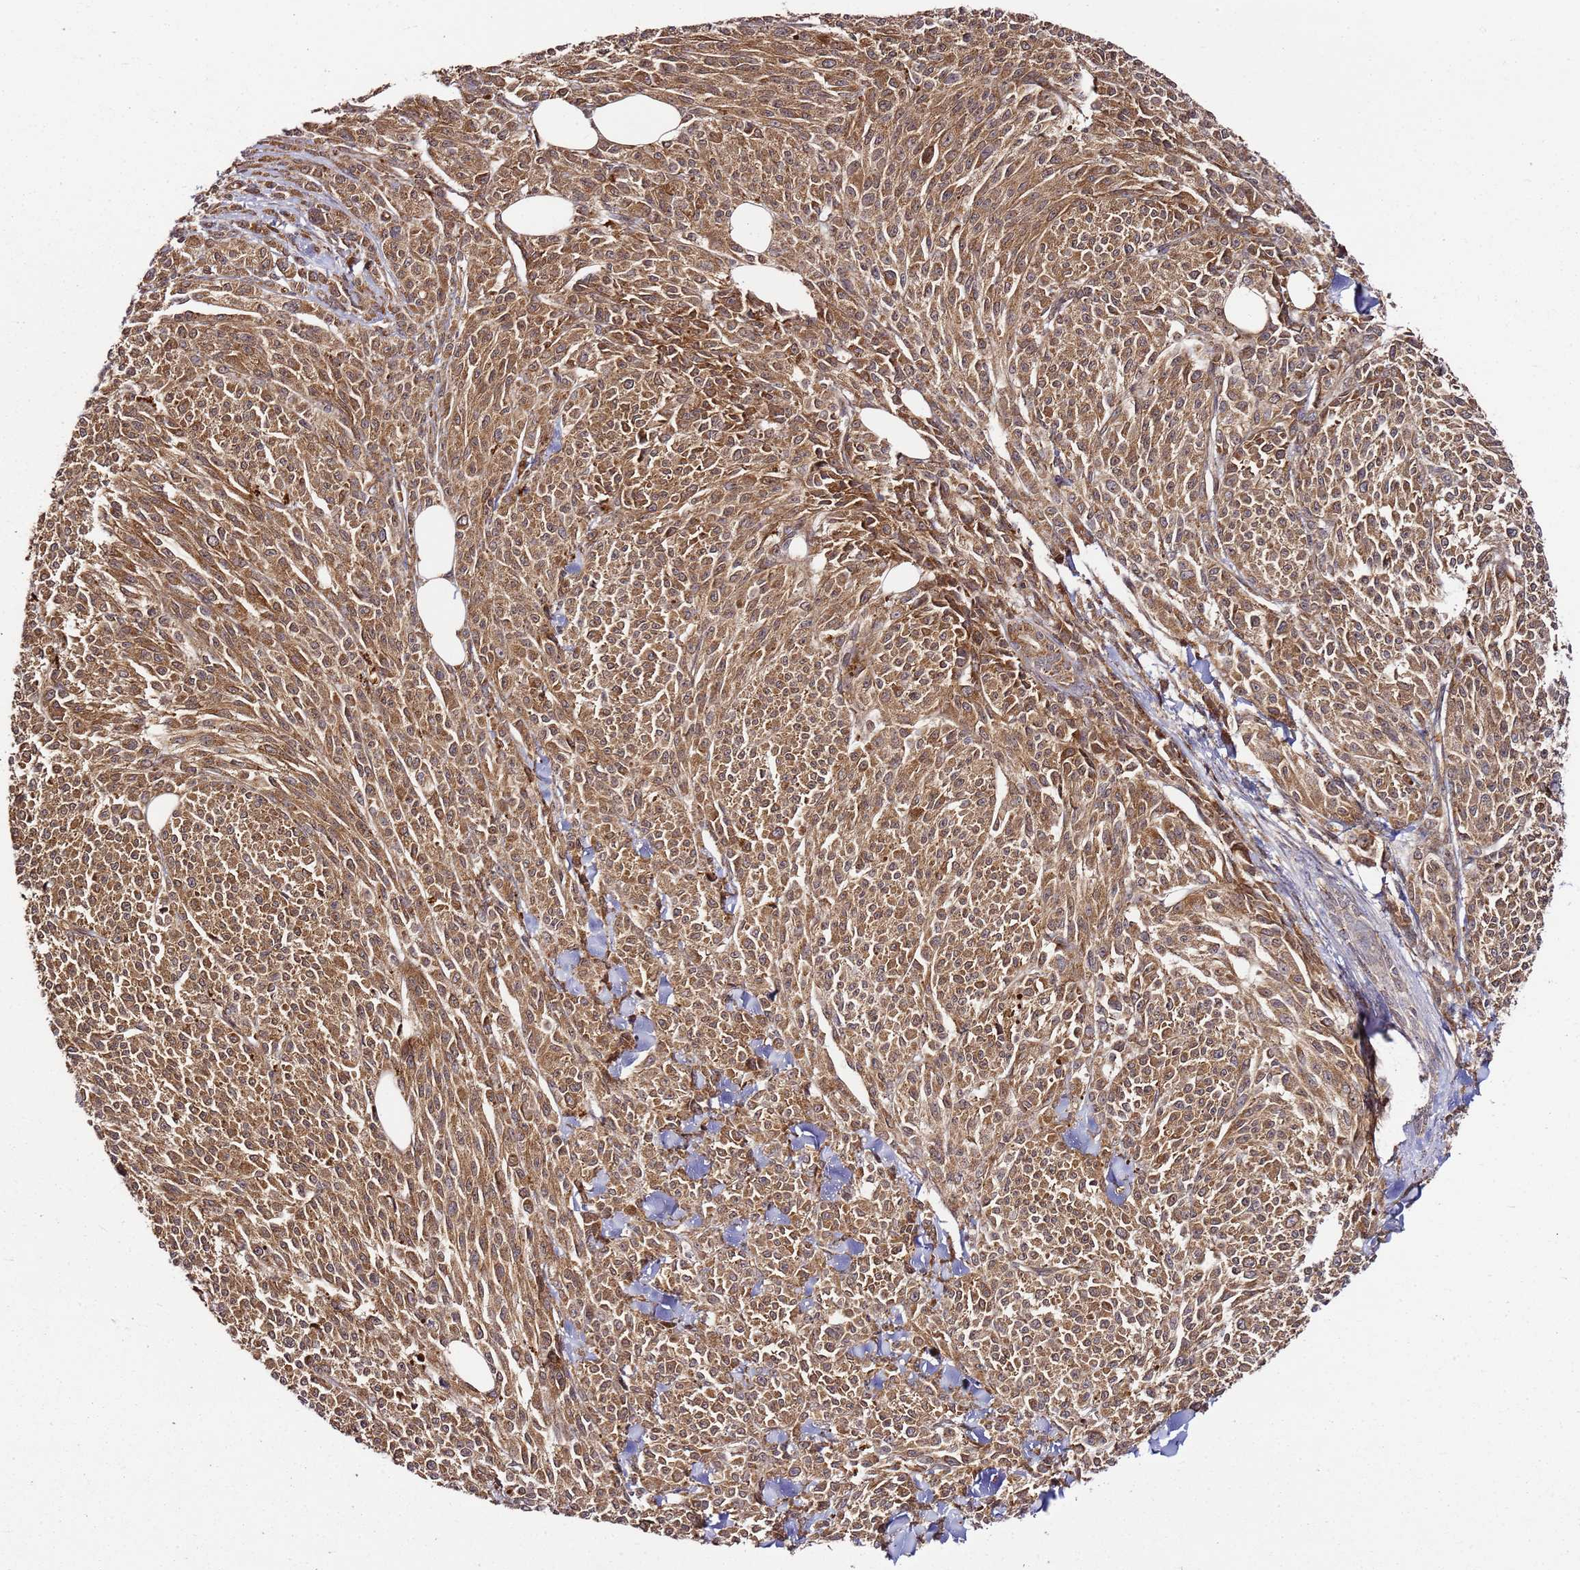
{"staining": {"intensity": "moderate", "quantity": ">75%", "location": "cytoplasmic/membranous"}, "tissue": "melanoma", "cell_type": "Tumor cells", "image_type": "cancer", "snomed": [{"axis": "morphology", "description": "Malignant melanoma, NOS"}, {"axis": "topography", "description": "Skin"}], "caption": "Human malignant melanoma stained with a brown dye exhibits moderate cytoplasmic/membranous positive staining in approximately >75% of tumor cells.", "gene": "TM2D2", "patient": {"sex": "female", "age": 52}}